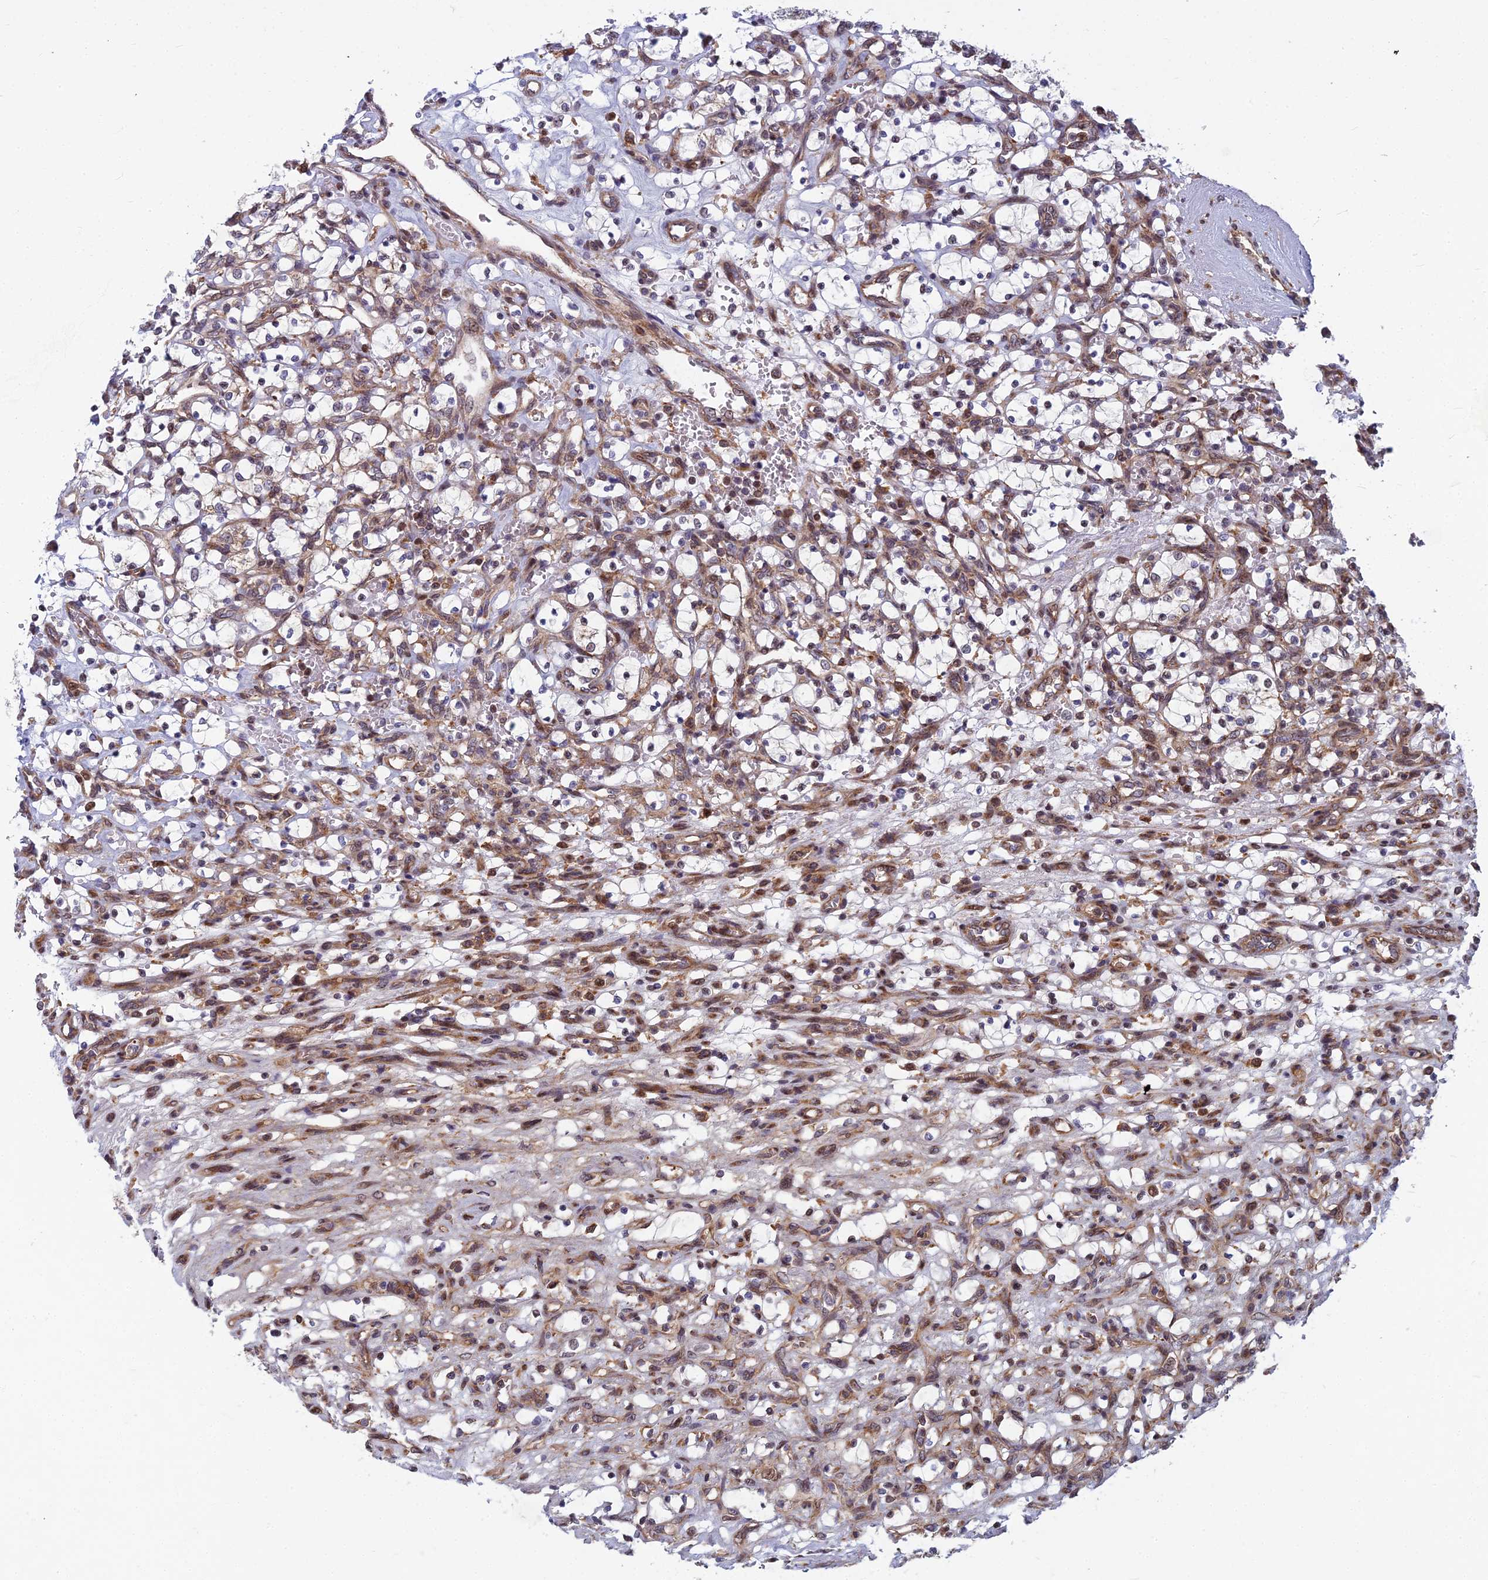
{"staining": {"intensity": "moderate", "quantity": "<25%", "location": "cytoplasmic/membranous,nuclear"}, "tissue": "renal cancer", "cell_type": "Tumor cells", "image_type": "cancer", "snomed": [{"axis": "morphology", "description": "Adenocarcinoma, NOS"}, {"axis": "topography", "description": "Kidney"}], "caption": "A brown stain highlights moderate cytoplasmic/membranous and nuclear staining of a protein in human adenocarcinoma (renal) tumor cells. Using DAB (brown) and hematoxylin (blue) stains, captured at high magnification using brightfield microscopy.", "gene": "COMMD2", "patient": {"sex": "female", "age": 69}}